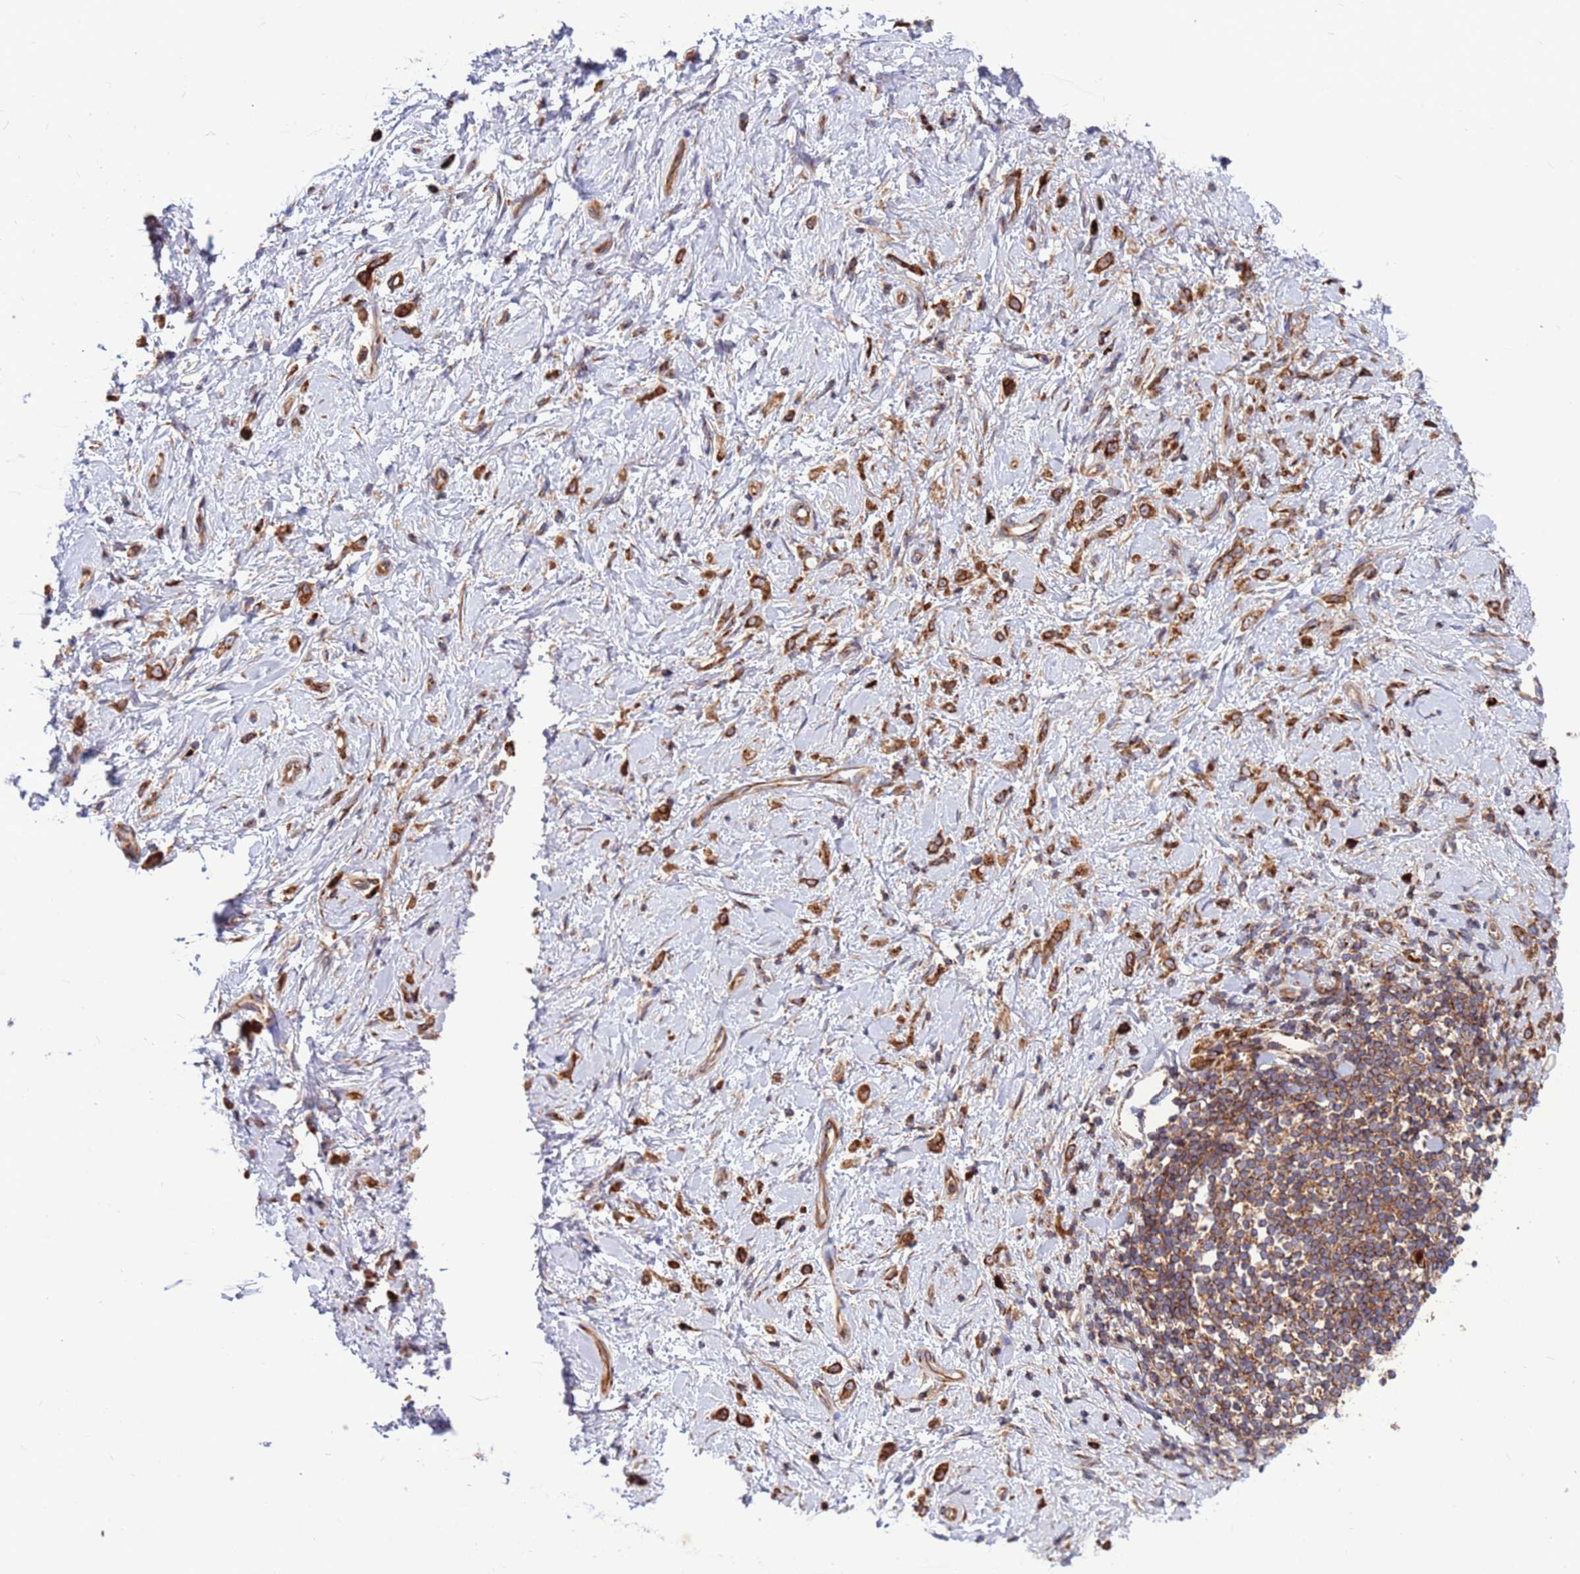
{"staining": {"intensity": "strong", "quantity": ">75%", "location": "cytoplasmic/membranous"}, "tissue": "stomach cancer", "cell_type": "Tumor cells", "image_type": "cancer", "snomed": [{"axis": "morphology", "description": "Adenocarcinoma, NOS"}, {"axis": "topography", "description": "Stomach"}], "caption": "A high-resolution photomicrograph shows IHC staining of stomach cancer, which shows strong cytoplasmic/membranous staining in about >75% of tumor cells.", "gene": "ZC3HAV1", "patient": {"sex": "female", "age": 60}}